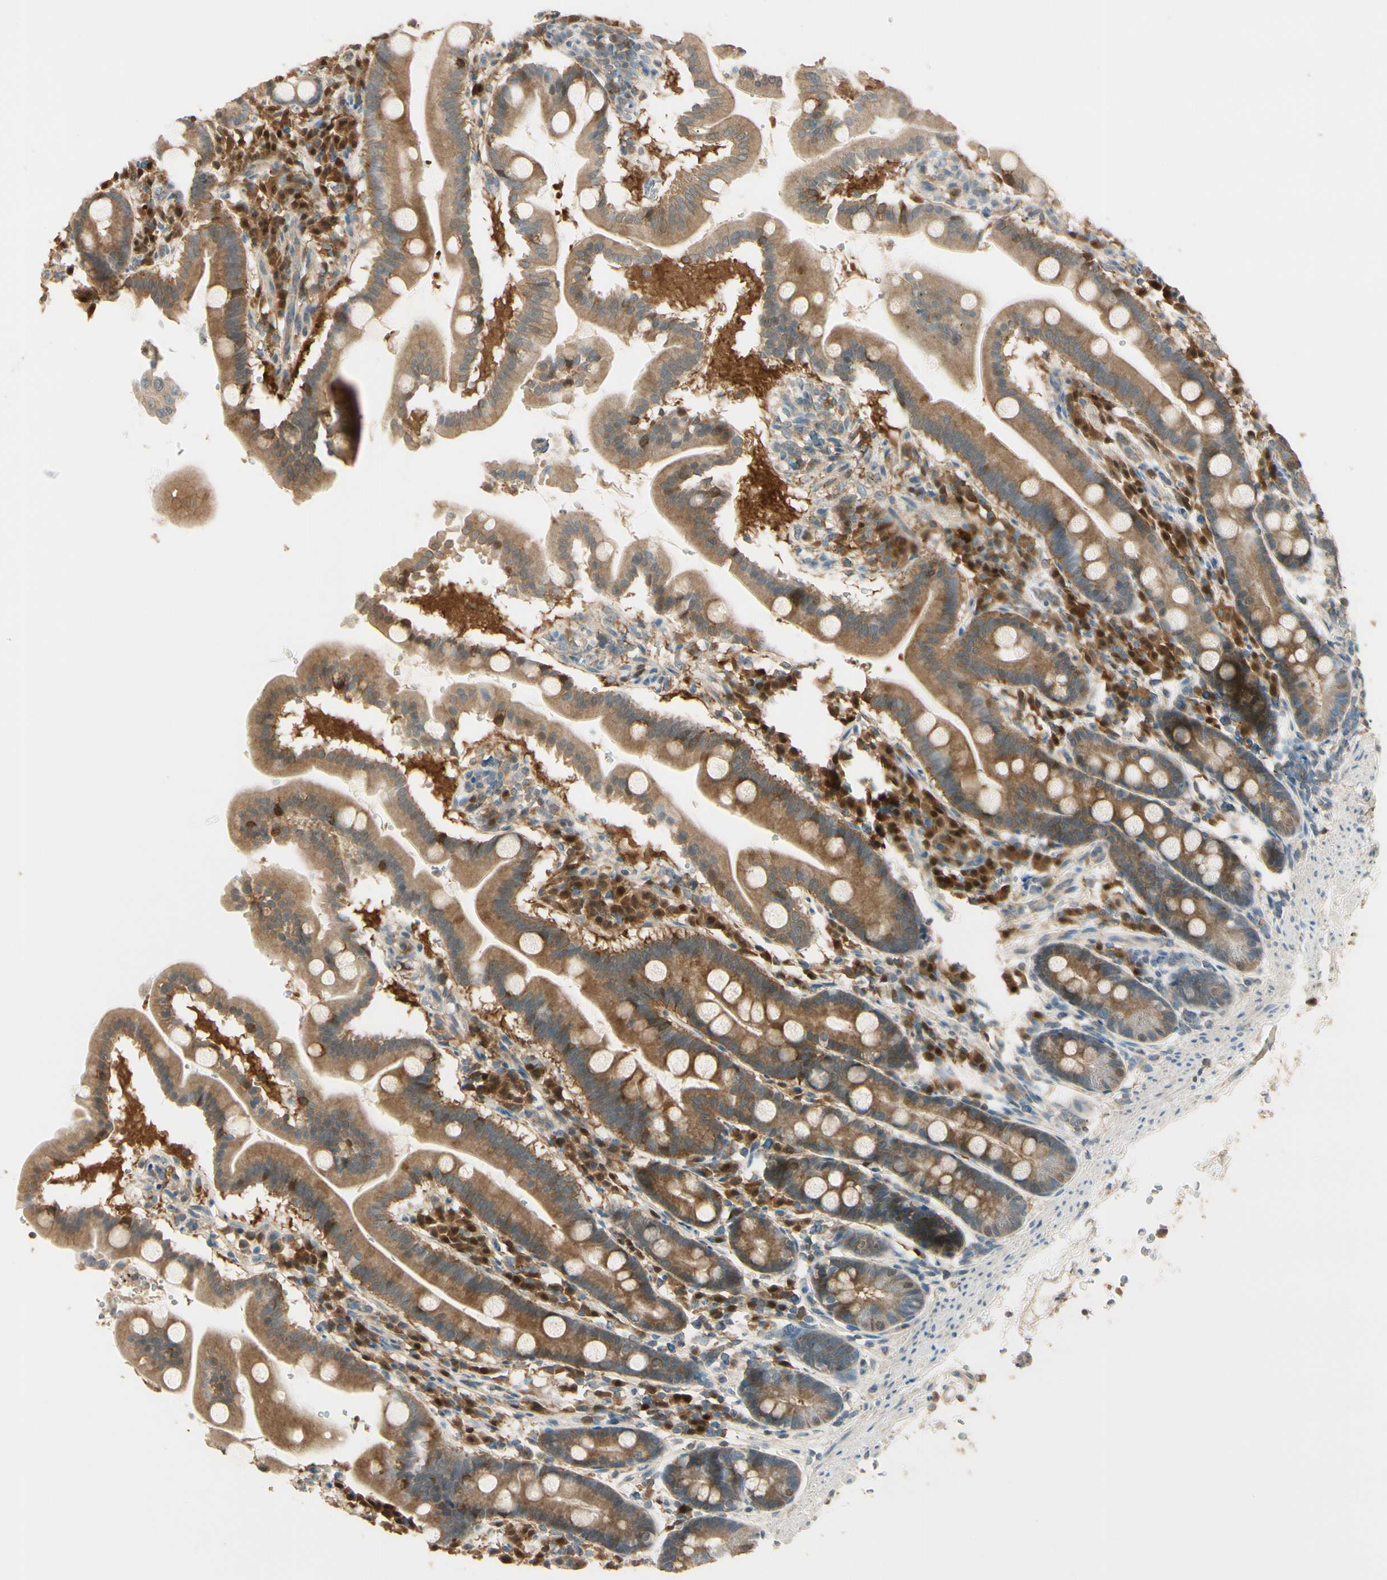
{"staining": {"intensity": "weak", "quantity": ">75%", "location": "cytoplasmic/membranous"}, "tissue": "duodenum", "cell_type": "Glandular cells", "image_type": "normal", "snomed": [{"axis": "morphology", "description": "Normal tissue, NOS"}, {"axis": "topography", "description": "Duodenum"}], "caption": "Immunohistochemistry (IHC) (DAB (3,3'-diaminobenzidine)) staining of benign duodenum demonstrates weak cytoplasmic/membranous protein positivity in approximately >75% of glandular cells.", "gene": "PLXNA1", "patient": {"sex": "male", "age": 50}}